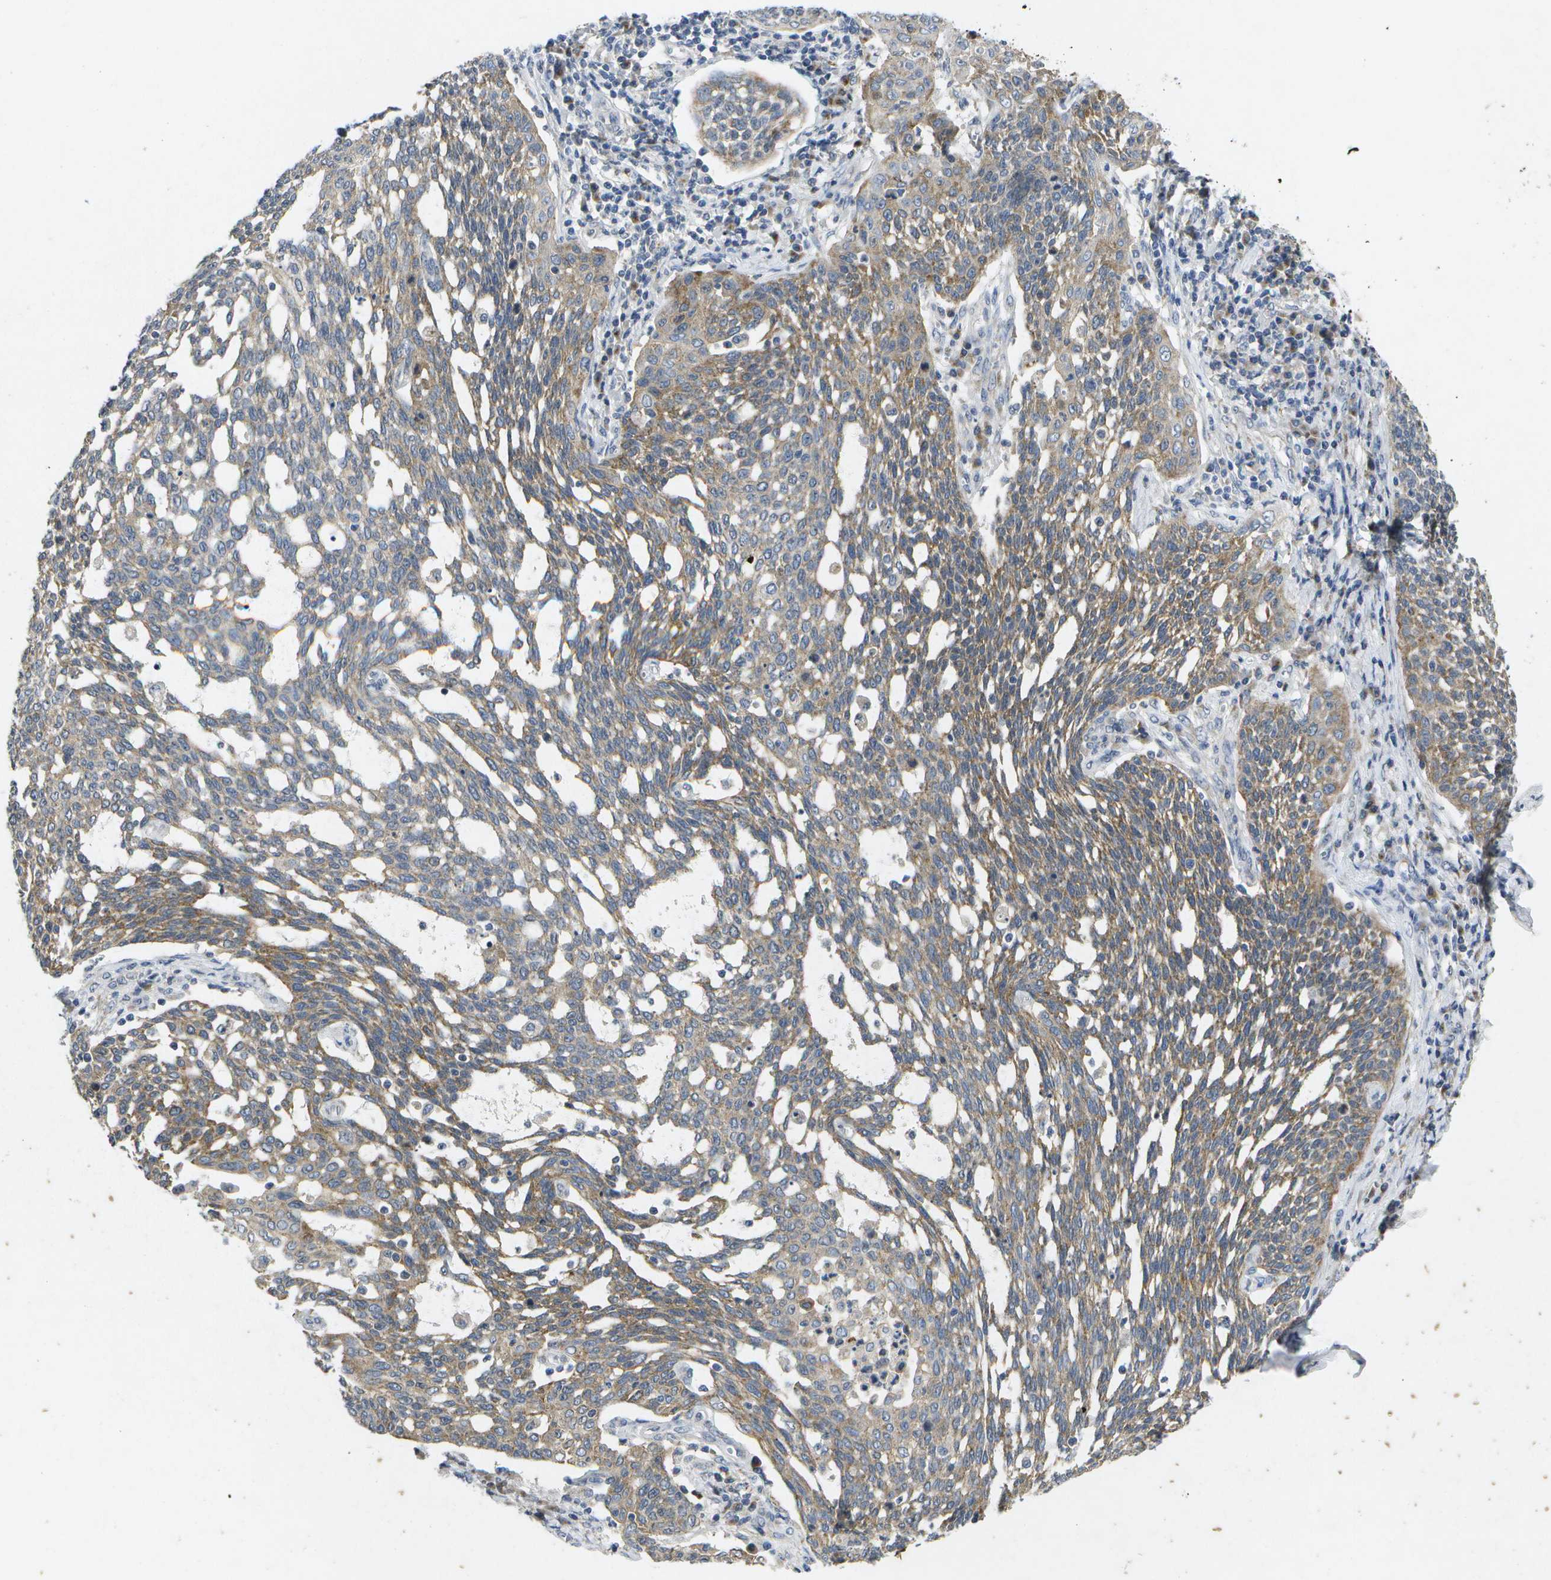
{"staining": {"intensity": "moderate", "quantity": ">75%", "location": "cytoplasmic/membranous"}, "tissue": "cervical cancer", "cell_type": "Tumor cells", "image_type": "cancer", "snomed": [{"axis": "morphology", "description": "Squamous cell carcinoma, NOS"}, {"axis": "topography", "description": "Cervix"}], "caption": "Immunohistochemistry (IHC) (DAB) staining of human cervical cancer demonstrates moderate cytoplasmic/membranous protein staining in approximately >75% of tumor cells.", "gene": "KDELR1", "patient": {"sex": "female", "age": 34}}